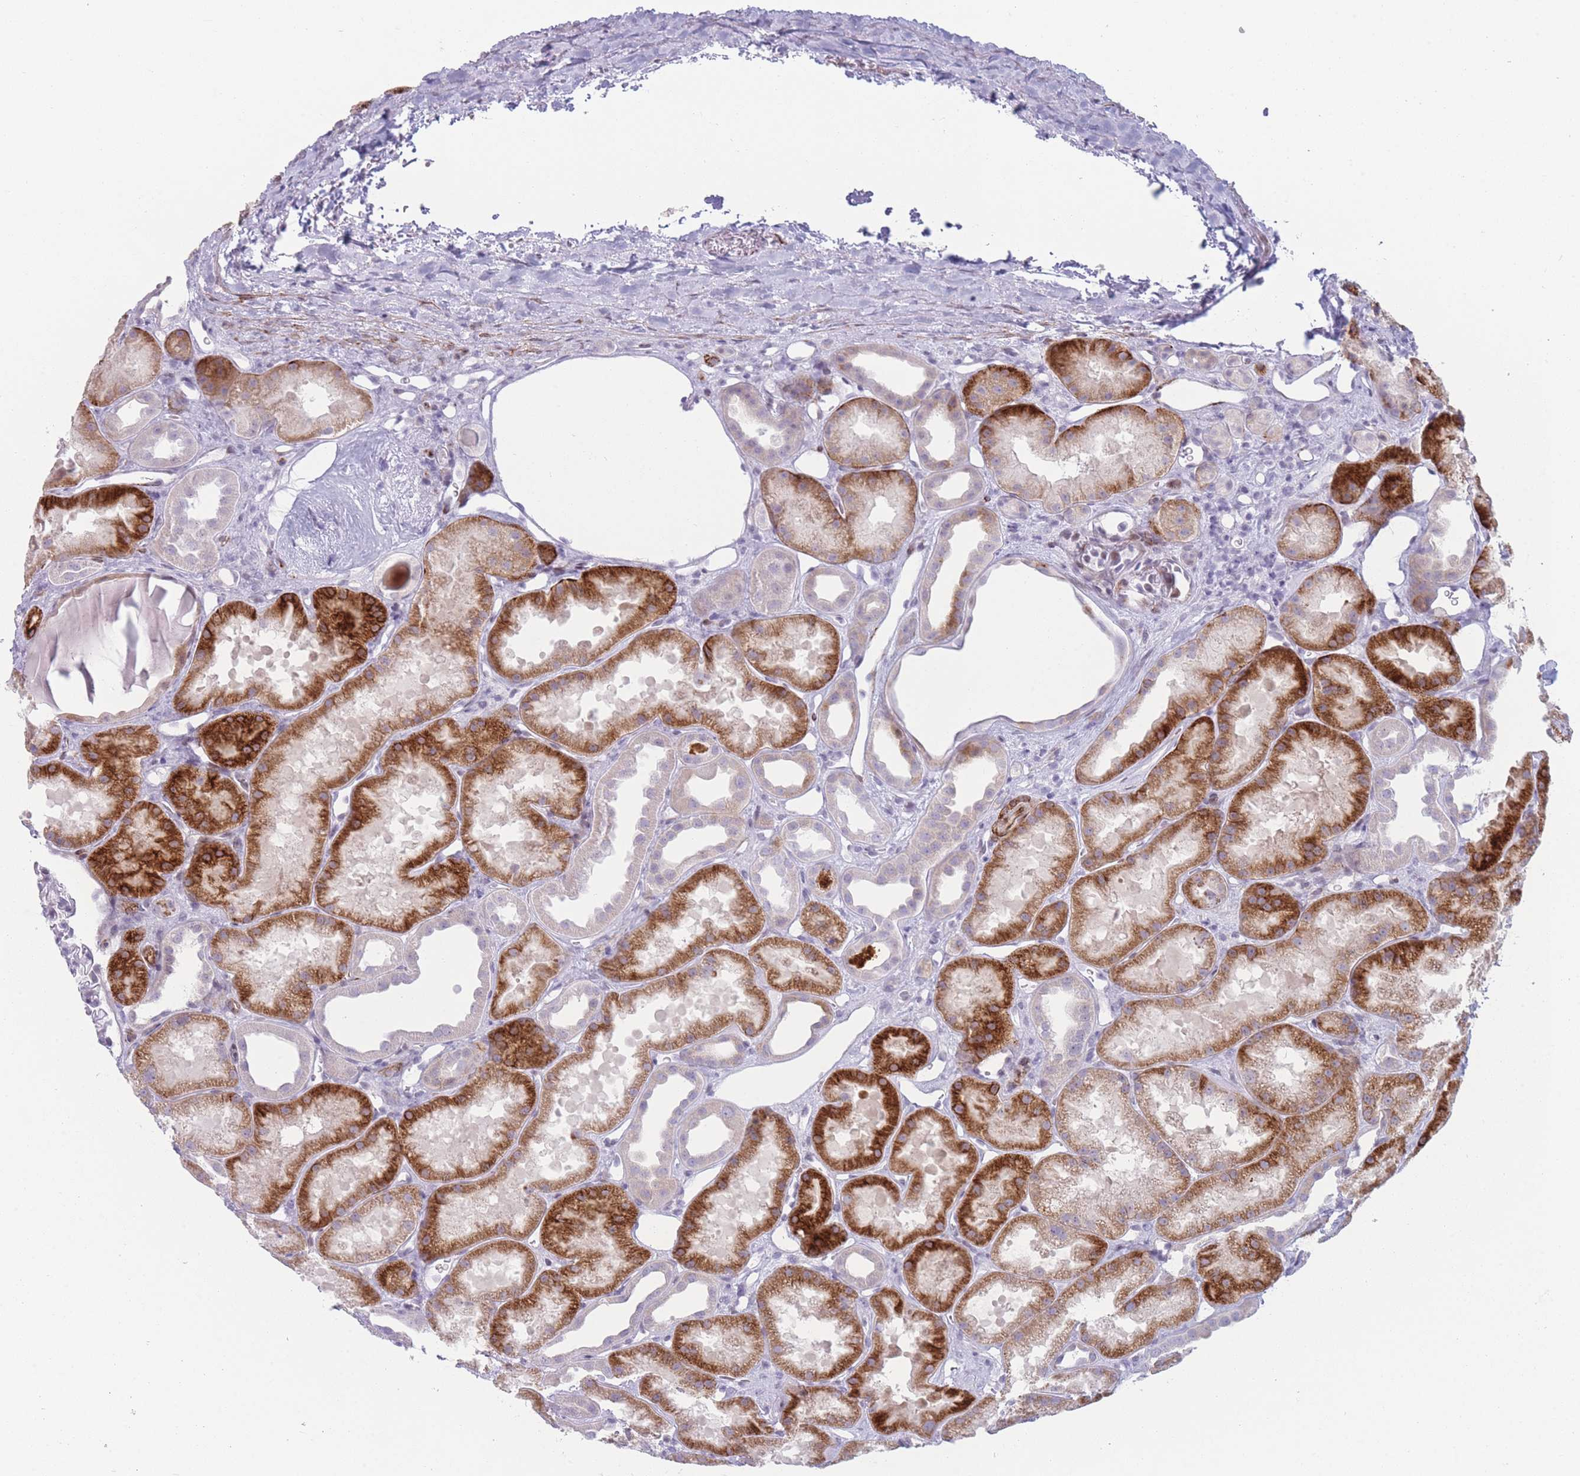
{"staining": {"intensity": "negative", "quantity": "none", "location": "none"}, "tissue": "kidney", "cell_type": "Cells in glomeruli", "image_type": "normal", "snomed": [{"axis": "morphology", "description": "Normal tissue, NOS"}, {"axis": "topography", "description": "Kidney"}], "caption": "Immunohistochemistry (IHC) of unremarkable kidney shows no expression in cells in glomeruli. The staining is performed using DAB brown chromogen with nuclei counter-stained in using hematoxylin.", "gene": "IFNA10", "patient": {"sex": "male", "age": 61}}